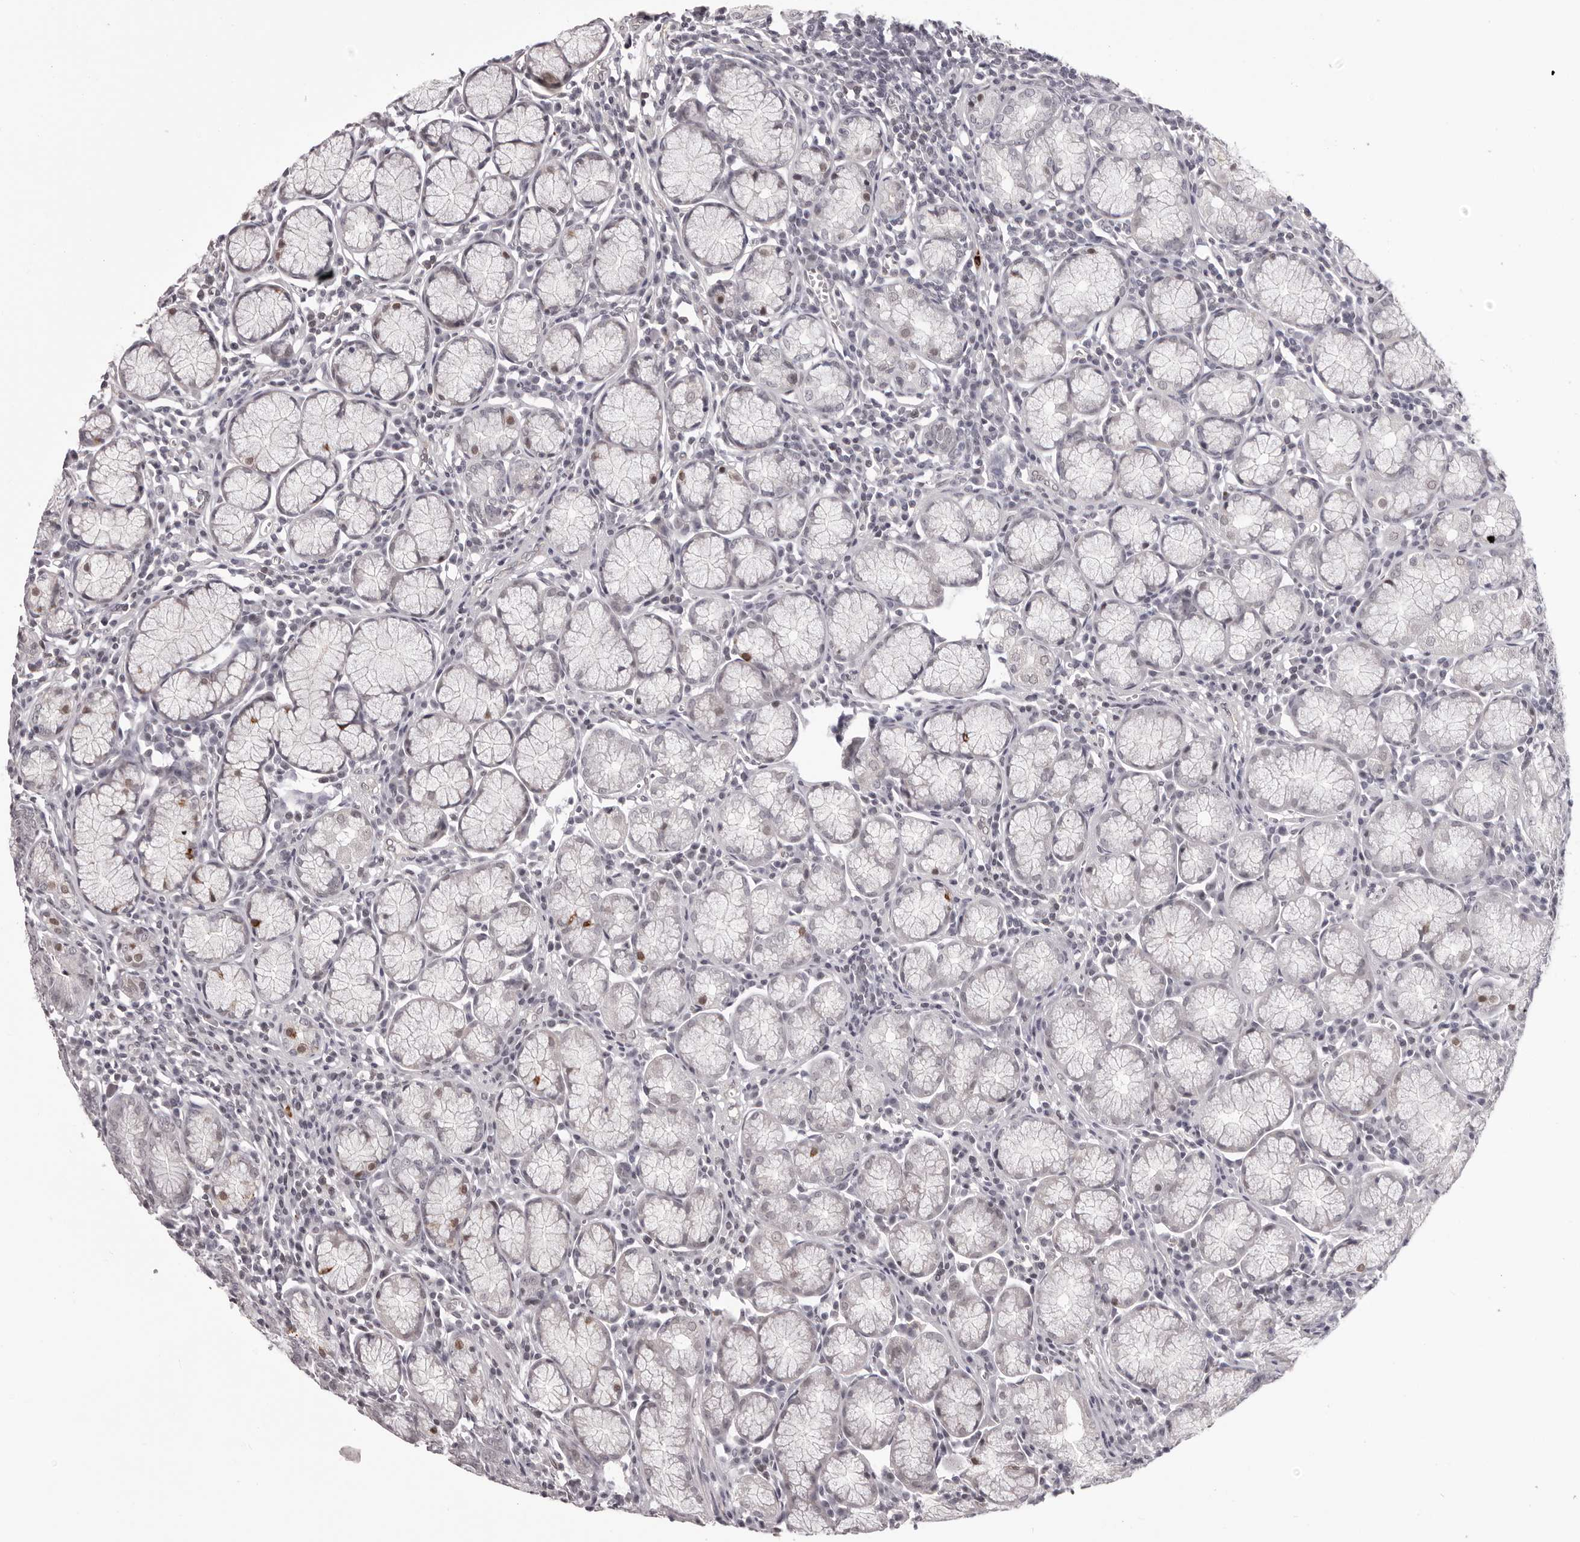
{"staining": {"intensity": "negative", "quantity": "none", "location": "none"}, "tissue": "stomach", "cell_type": "Glandular cells", "image_type": "normal", "snomed": [{"axis": "morphology", "description": "Normal tissue, NOS"}, {"axis": "topography", "description": "Stomach"}], "caption": "Protein analysis of normal stomach shows no significant expression in glandular cells. (DAB immunohistochemistry visualized using brightfield microscopy, high magnification).", "gene": "RNF2", "patient": {"sex": "male", "age": 55}}